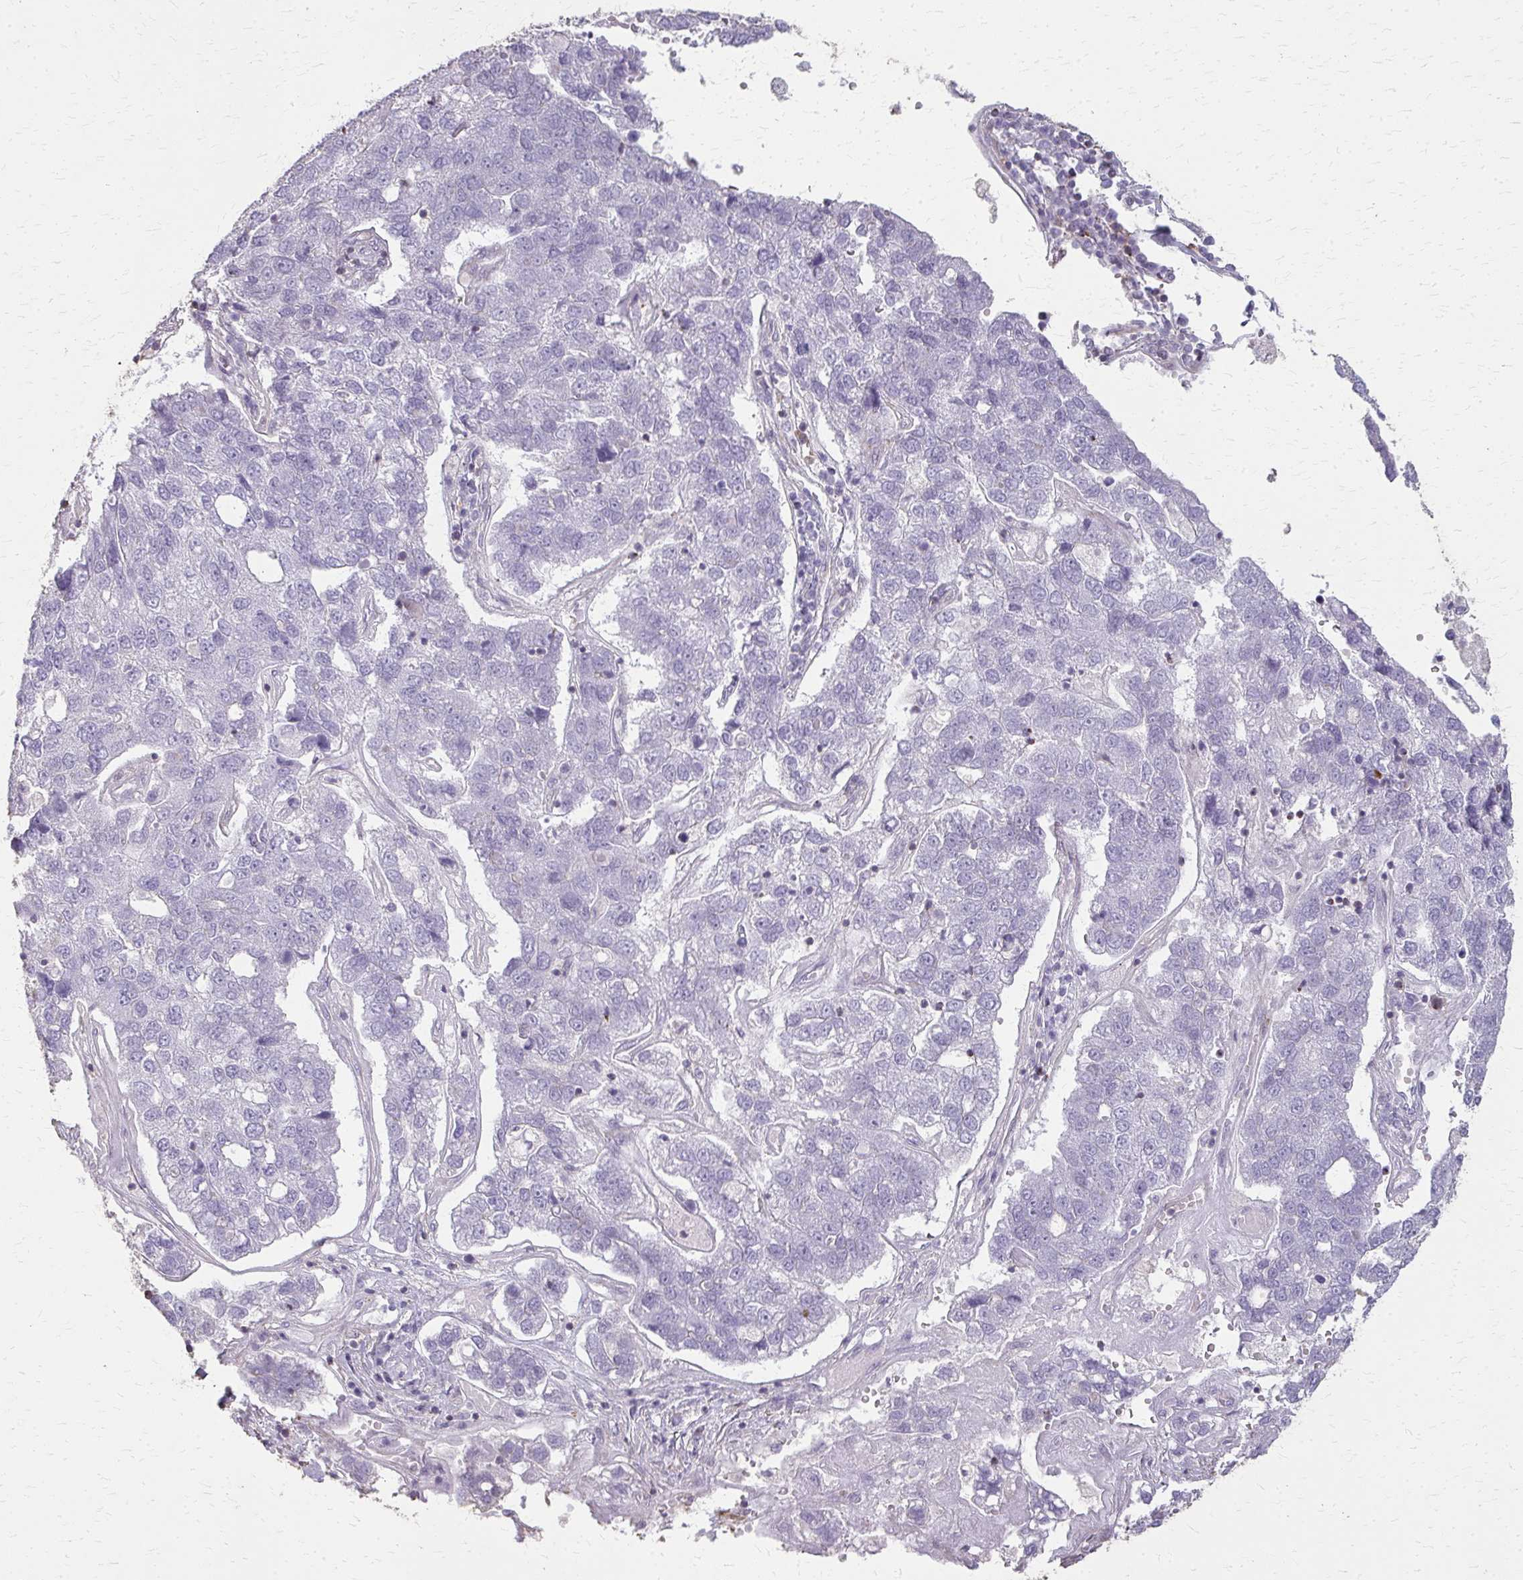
{"staining": {"intensity": "negative", "quantity": "none", "location": "none"}, "tissue": "pancreatic cancer", "cell_type": "Tumor cells", "image_type": "cancer", "snomed": [{"axis": "morphology", "description": "Adenocarcinoma, NOS"}, {"axis": "topography", "description": "Pancreas"}], "caption": "The micrograph demonstrates no staining of tumor cells in adenocarcinoma (pancreatic). The staining is performed using DAB brown chromogen with nuclei counter-stained in using hematoxylin.", "gene": "TENM4", "patient": {"sex": "female", "age": 61}}